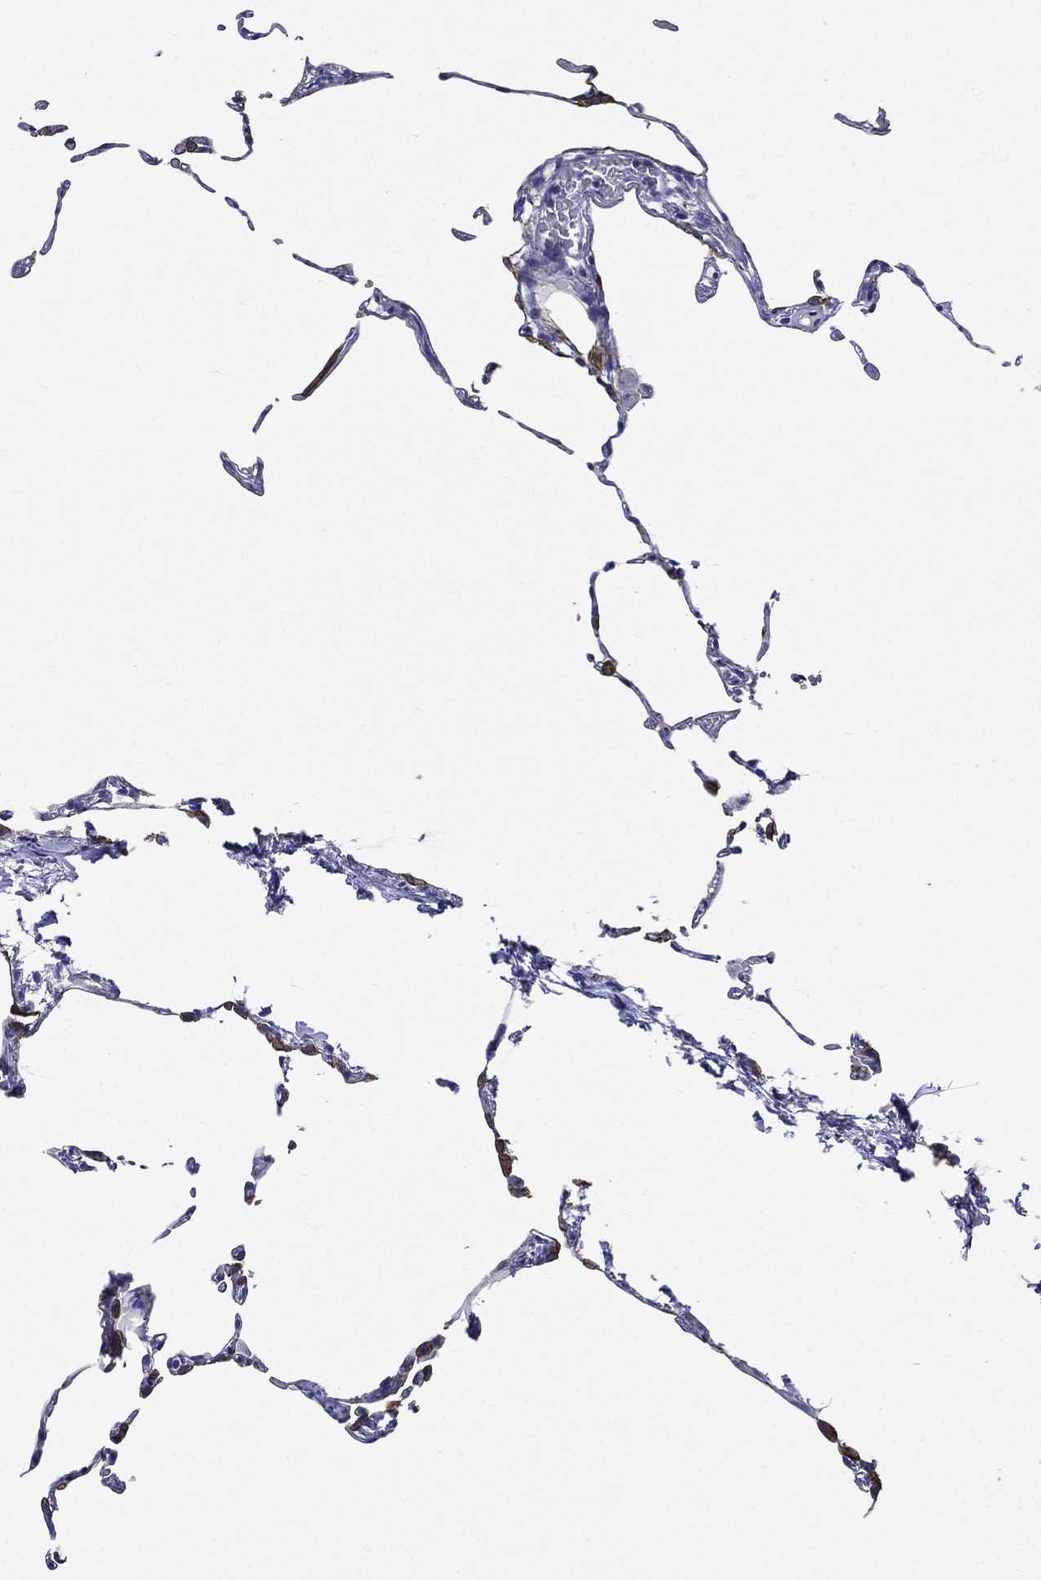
{"staining": {"intensity": "moderate", "quantity": "<25%", "location": "cytoplasmic/membranous"}, "tissue": "lung", "cell_type": "Alveolar cells", "image_type": "normal", "snomed": [{"axis": "morphology", "description": "Normal tissue, NOS"}, {"axis": "topography", "description": "Lung"}], "caption": "Immunohistochemical staining of benign human lung displays low levels of moderate cytoplasmic/membranous positivity in about <25% of alveolar cells.", "gene": "NEDD9", "patient": {"sex": "female", "age": 57}}